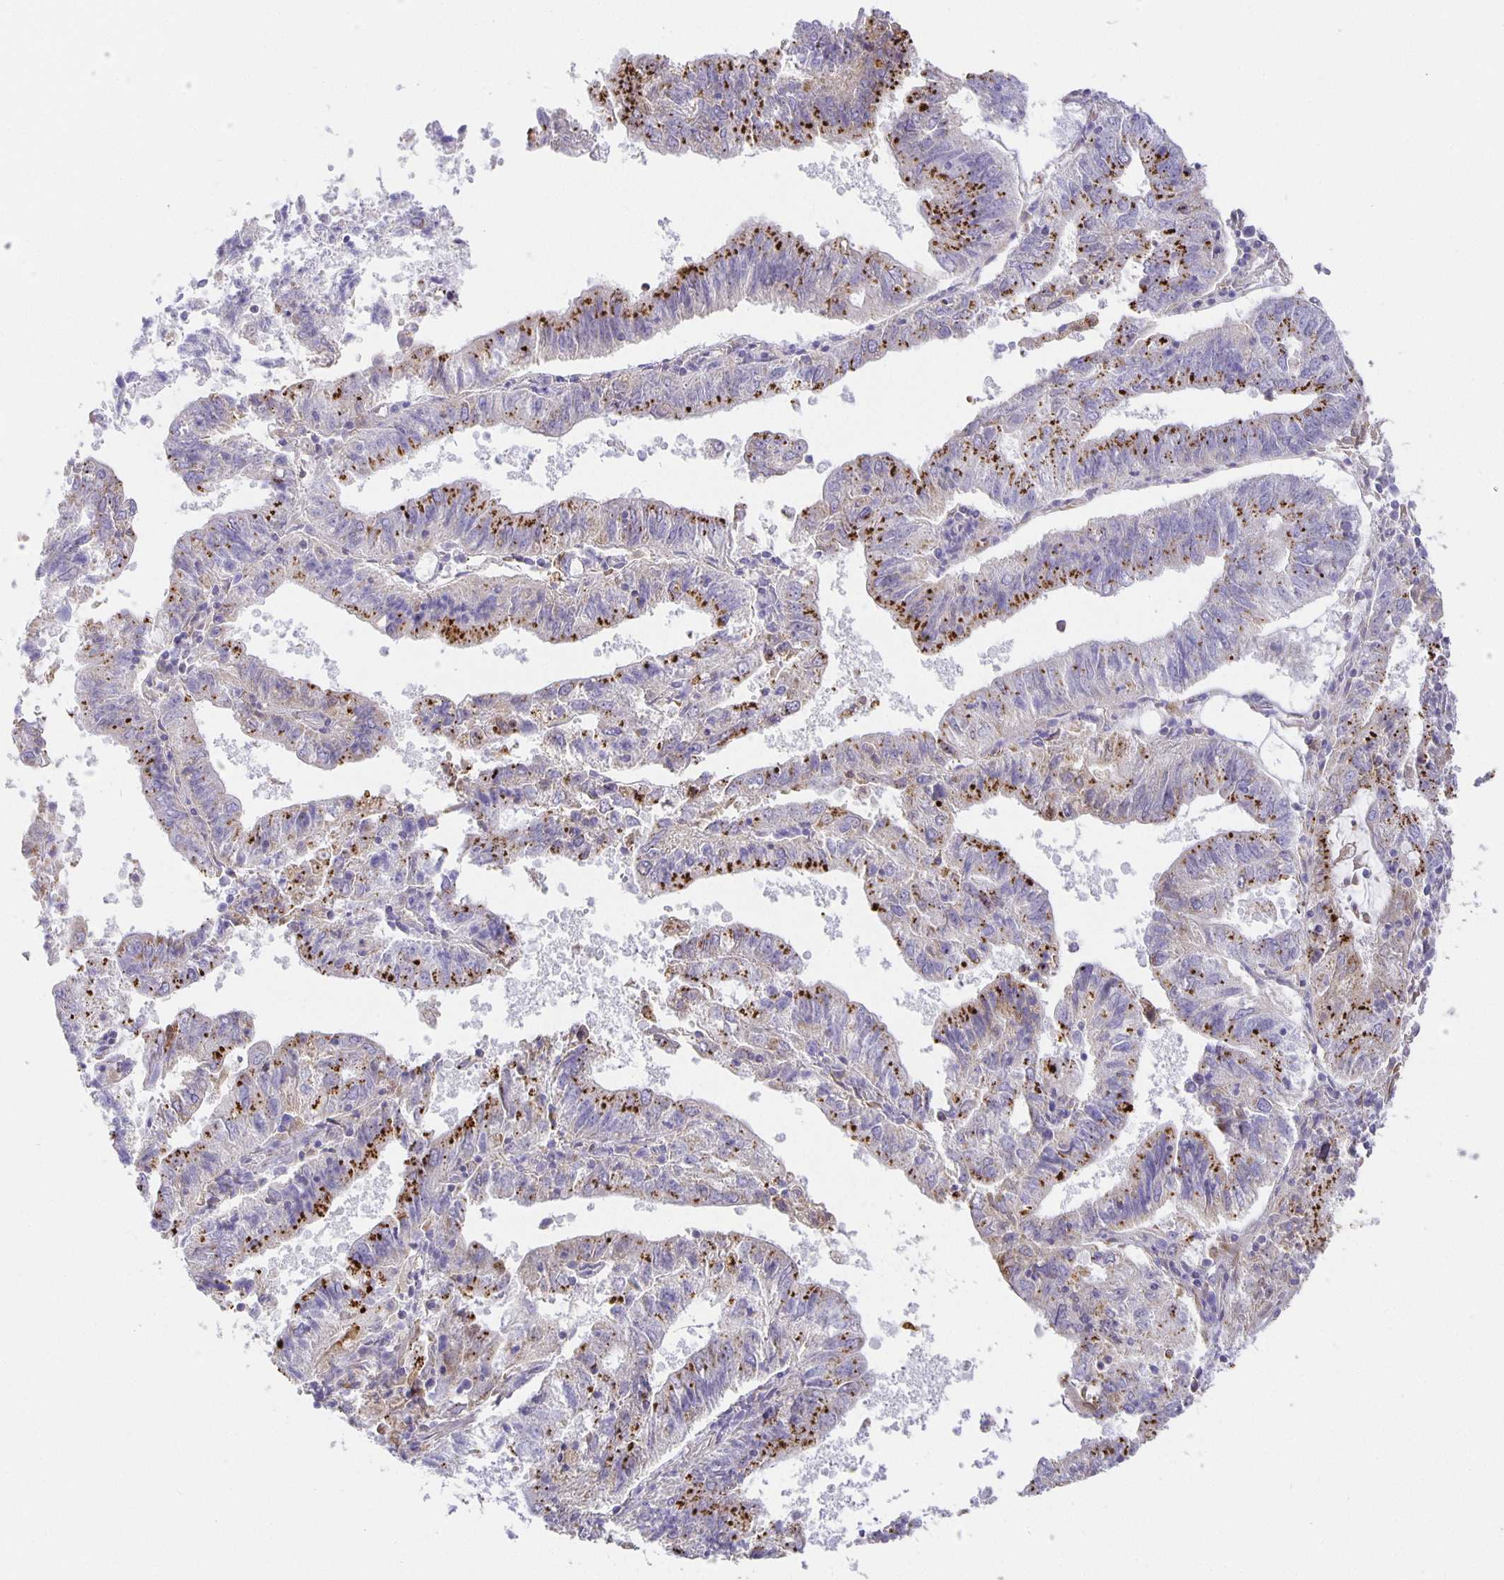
{"staining": {"intensity": "moderate", "quantity": "25%-75%", "location": "cytoplasmic/membranous"}, "tissue": "endometrial cancer", "cell_type": "Tumor cells", "image_type": "cancer", "snomed": [{"axis": "morphology", "description": "Adenocarcinoma, NOS"}, {"axis": "topography", "description": "Endometrium"}], "caption": "The immunohistochemical stain shows moderate cytoplasmic/membranous expression in tumor cells of endometrial adenocarcinoma tissue.", "gene": "FLRT3", "patient": {"sex": "female", "age": 82}}